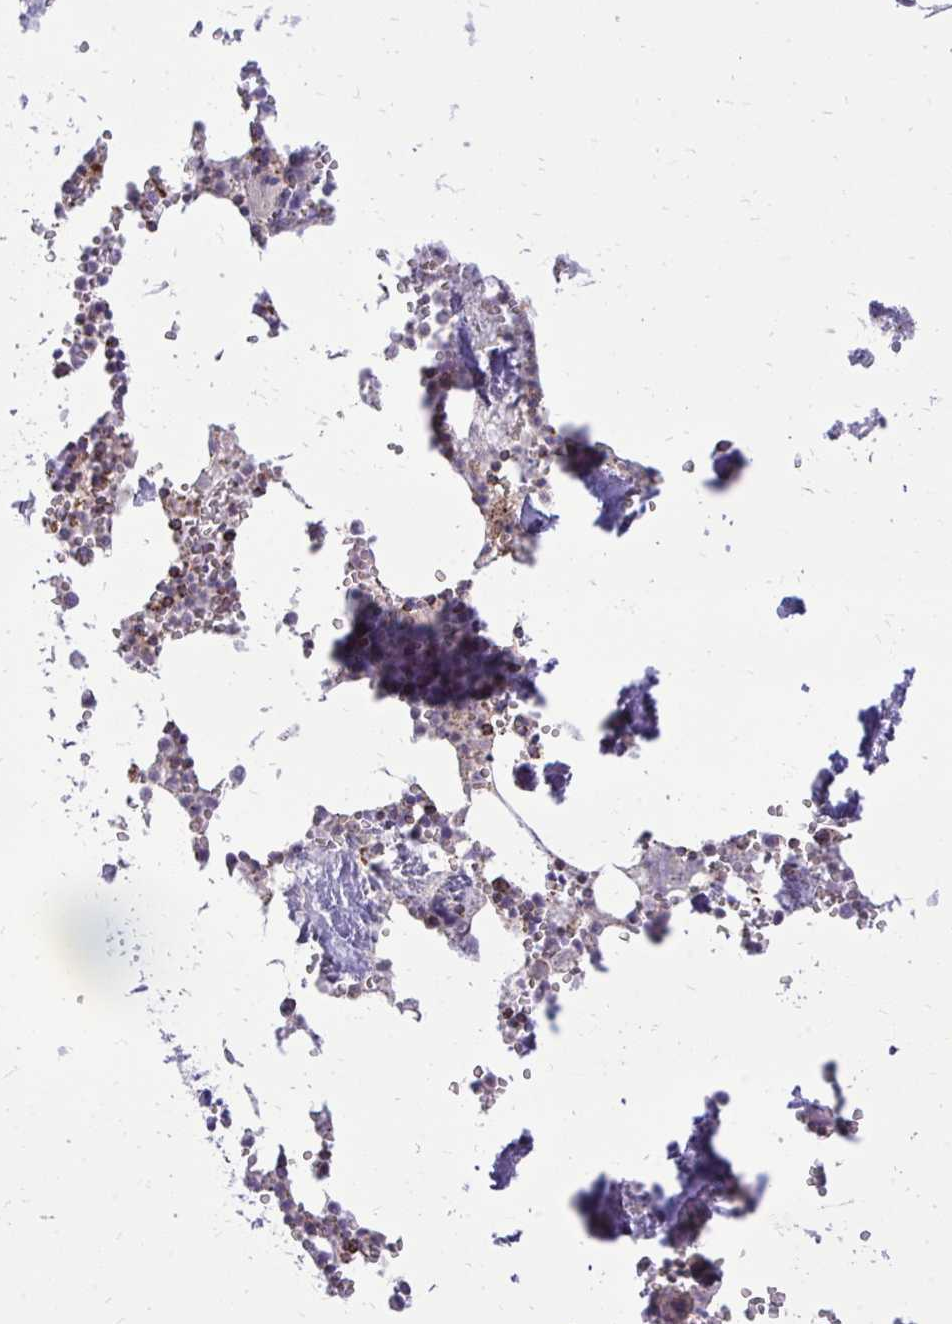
{"staining": {"intensity": "strong", "quantity": "<25%", "location": "cytoplasmic/membranous"}, "tissue": "bone marrow", "cell_type": "Hematopoietic cells", "image_type": "normal", "snomed": [{"axis": "morphology", "description": "Normal tissue, NOS"}, {"axis": "topography", "description": "Bone marrow"}], "caption": "Immunohistochemistry (IHC) image of normal bone marrow: bone marrow stained using immunohistochemistry shows medium levels of strong protein expression localized specifically in the cytoplasmic/membranous of hematopoietic cells, appearing as a cytoplasmic/membranous brown color.", "gene": "SPTBN2", "patient": {"sex": "male", "age": 54}}